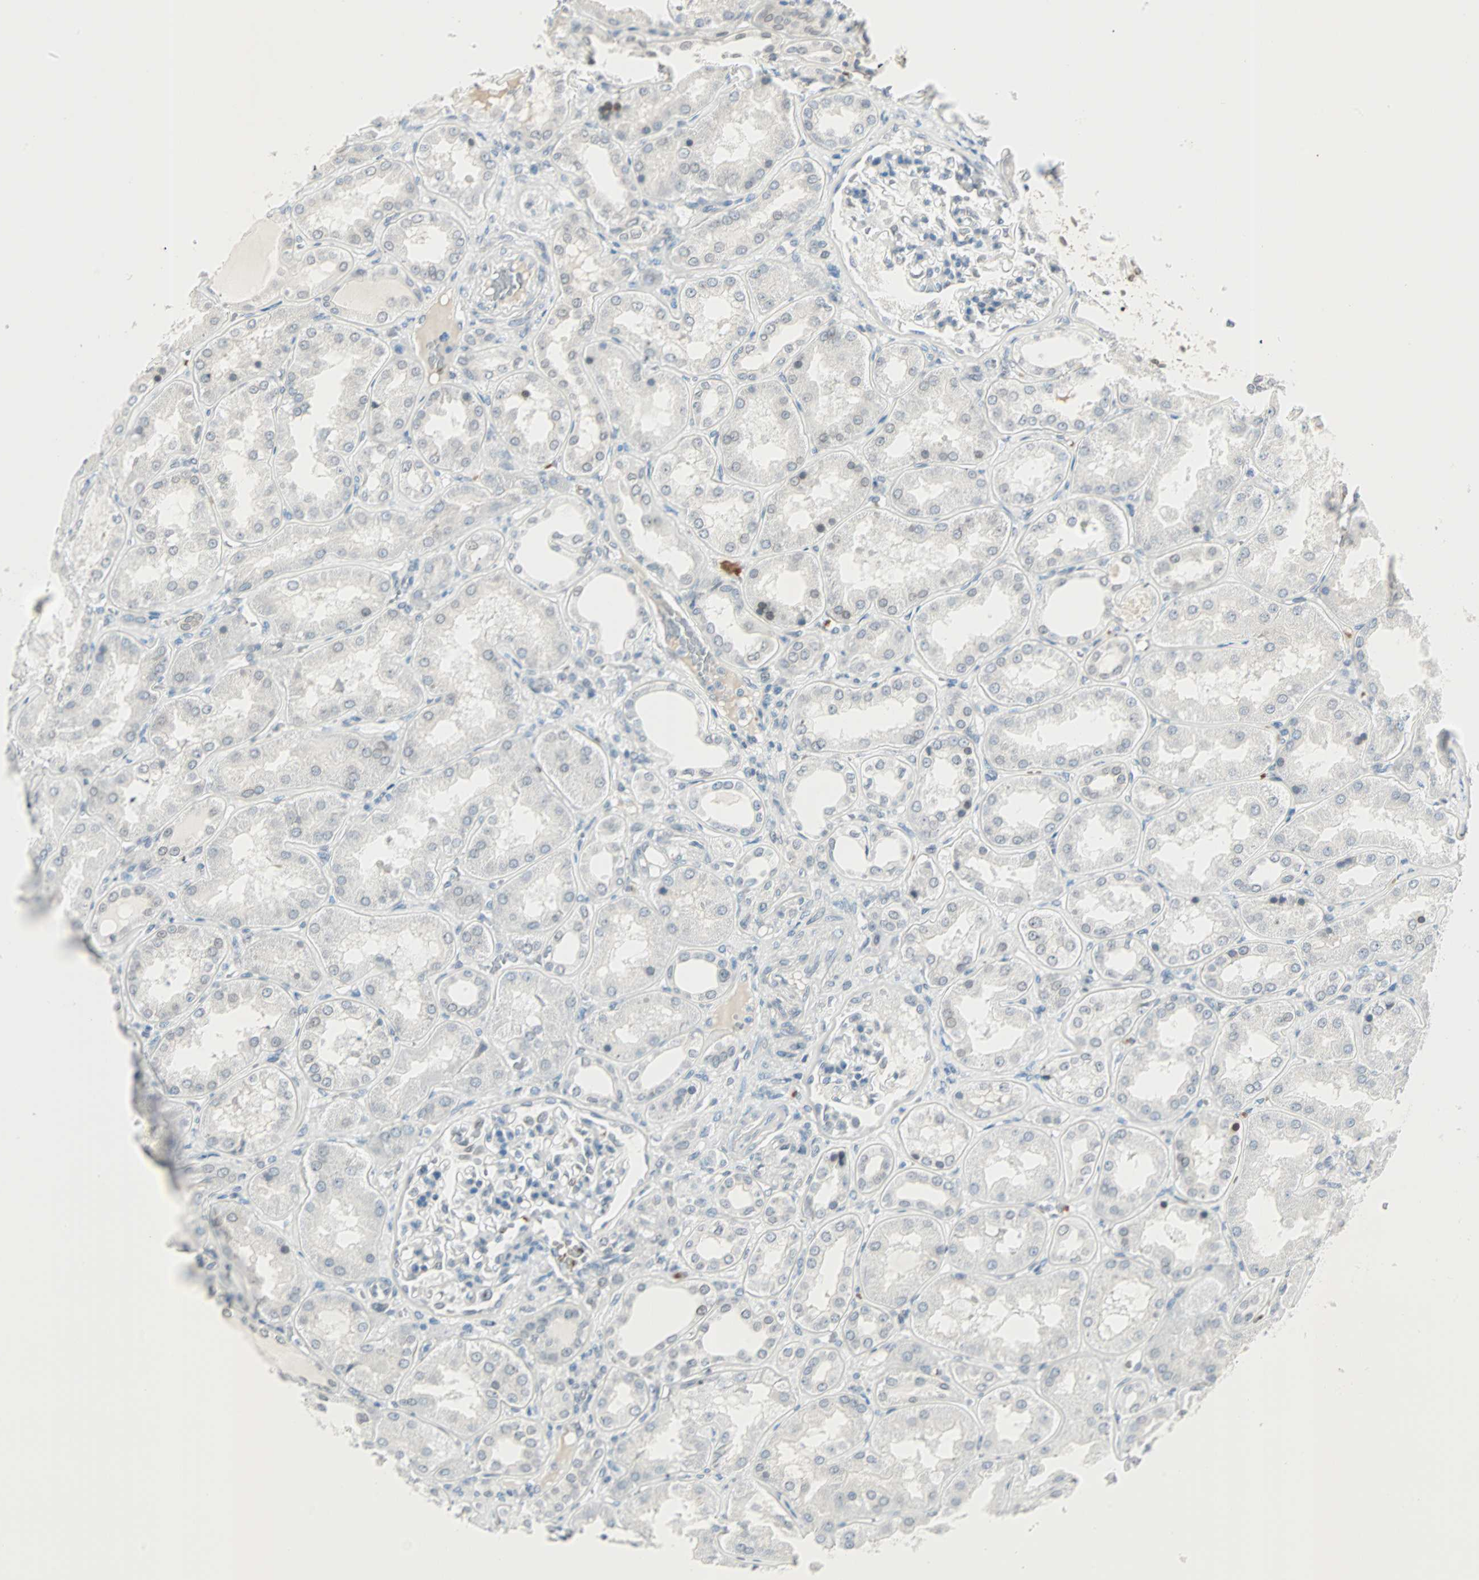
{"staining": {"intensity": "weak", "quantity": "<25%", "location": "cytoplasmic/membranous,nuclear"}, "tissue": "kidney", "cell_type": "Cells in glomeruli", "image_type": "normal", "snomed": [{"axis": "morphology", "description": "Normal tissue, NOS"}, {"axis": "topography", "description": "Kidney"}], "caption": "This is a micrograph of immunohistochemistry staining of unremarkable kidney, which shows no positivity in cells in glomeruli.", "gene": "BCAN", "patient": {"sex": "female", "age": 56}}